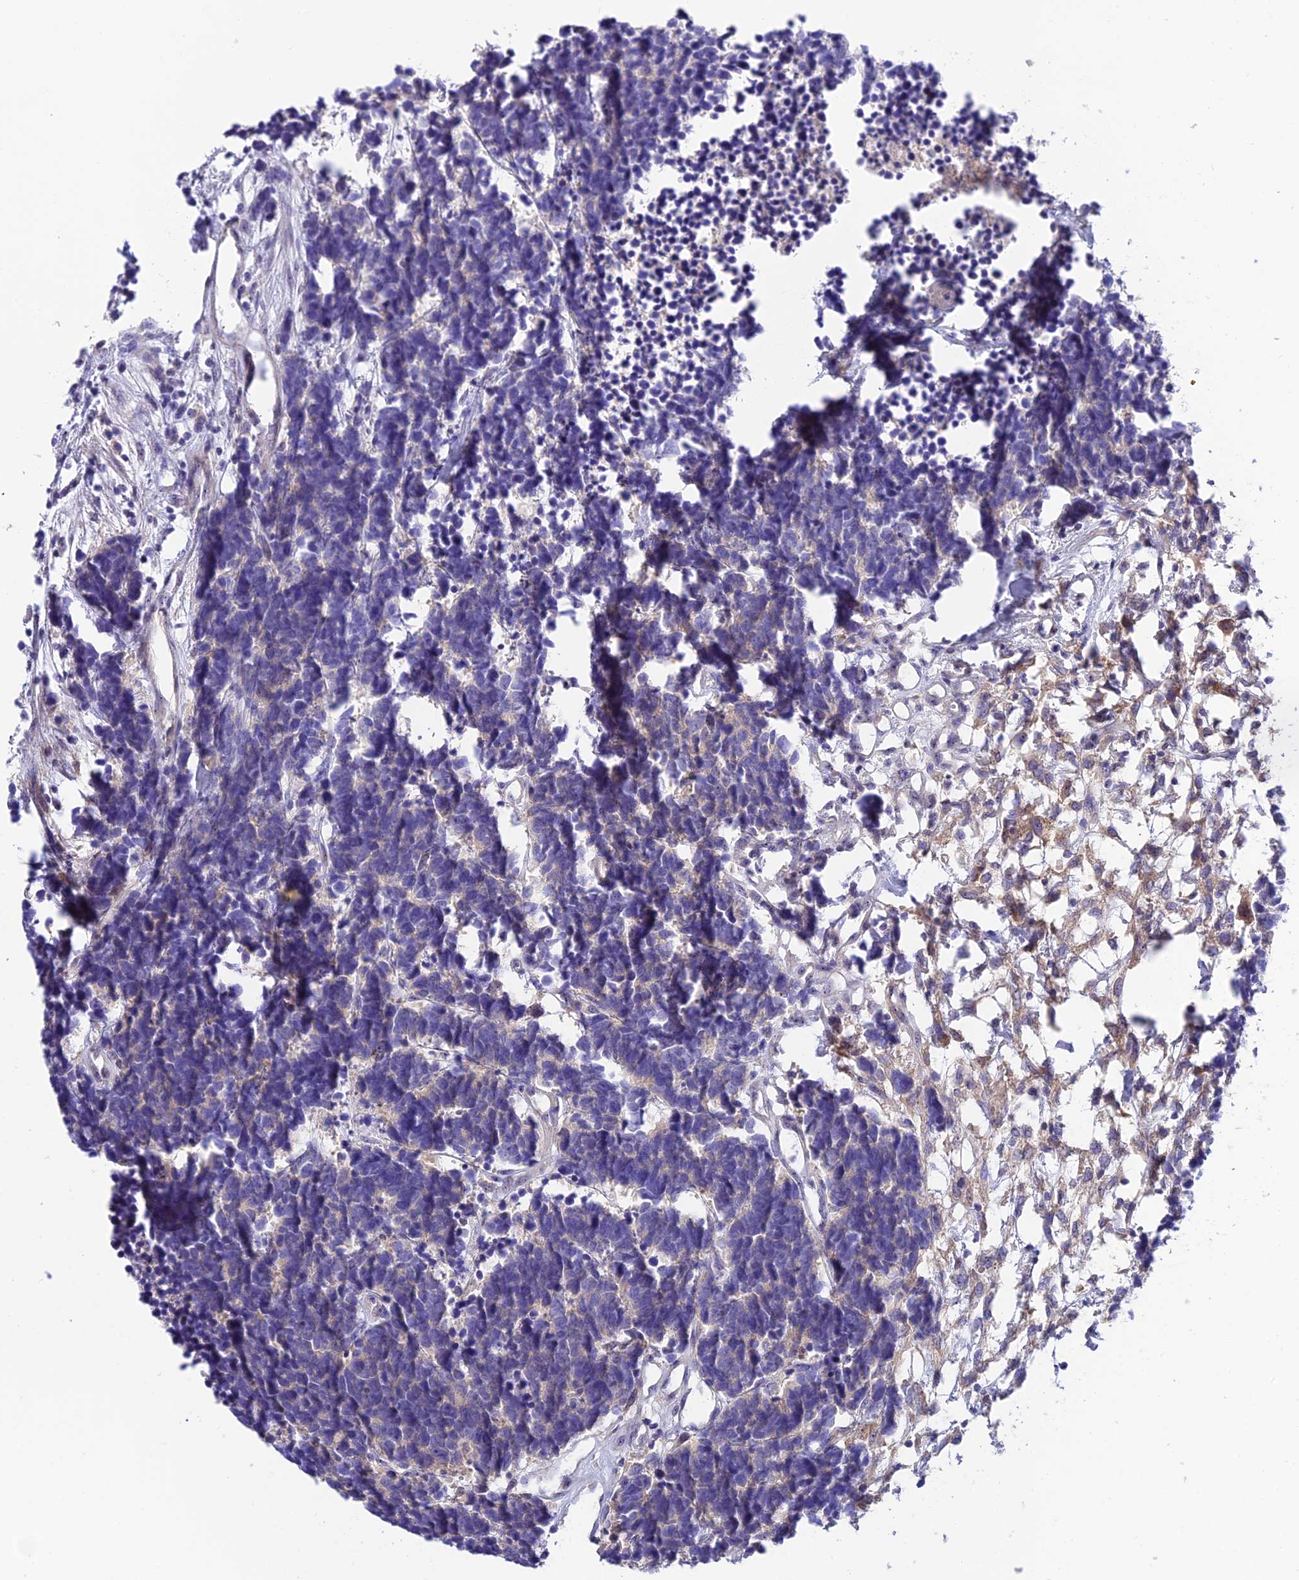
{"staining": {"intensity": "negative", "quantity": "none", "location": "none"}, "tissue": "carcinoid", "cell_type": "Tumor cells", "image_type": "cancer", "snomed": [{"axis": "morphology", "description": "Carcinoma, NOS"}, {"axis": "morphology", "description": "Carcinoid, malignant, NOS"}, {"axis": "topography", "description": "Urinary bladder"}], "caption": "Carcinoid was stained to show a protein in brown. There is no significant expression in tumor cells.", "gene": "DUSP29", "patient": {"sex": "male", "age": 57}}